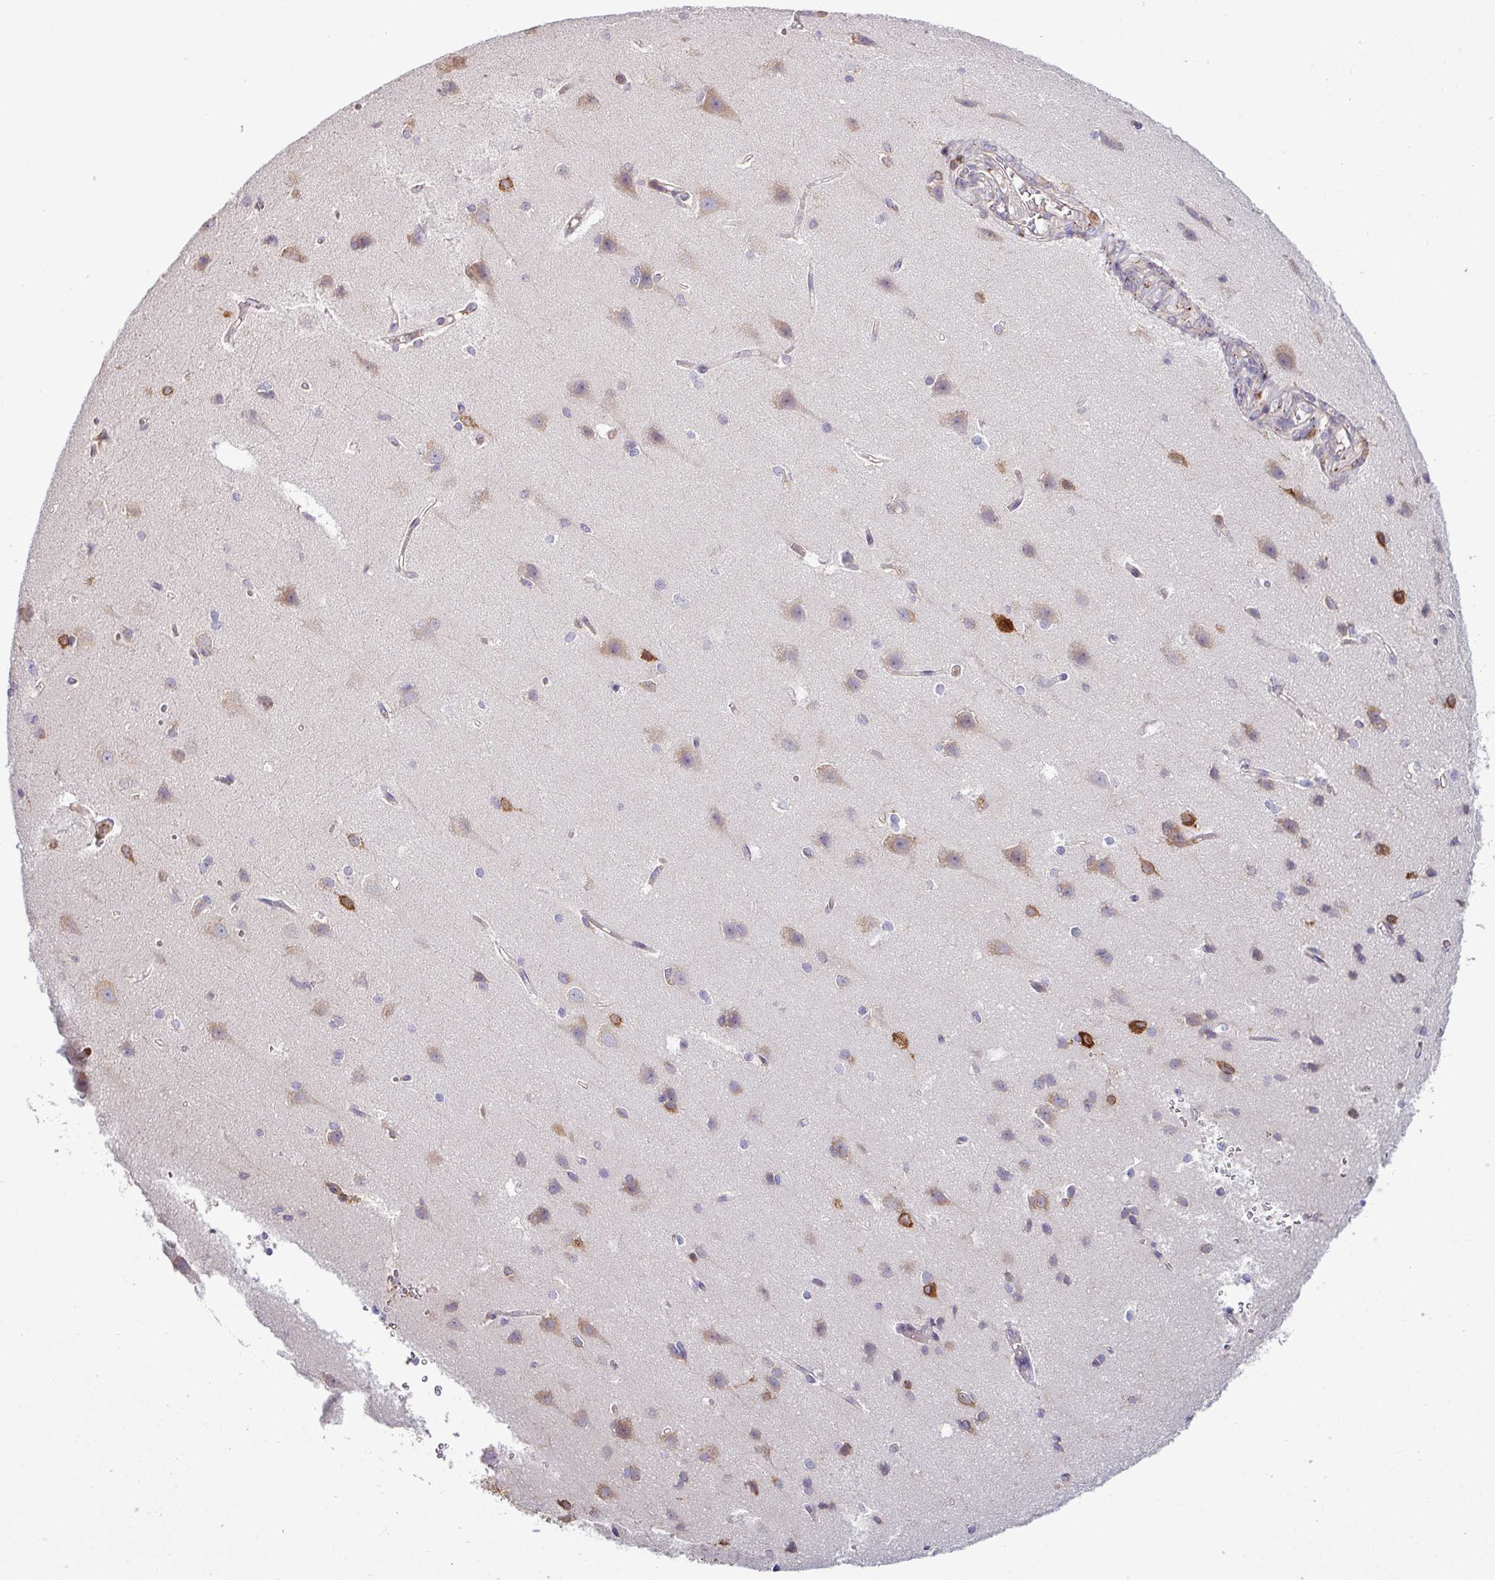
{"staining": {"intensity": "moderate", "quantity": "25%-75%", "location": "cytoplasmic/membranous"}, "tissue": "cerebral cortex", "cell_type": "Endothelial cells", "image_type": "normal", "snomed": [{"axis": "morphology", "description": "Normal tissue, NOS"}, {"axis": "topography", "description": "Cerebral cortex"}], "caption": "Cerebral cortex stained for a protein reveals moderate cytoplasmic/membranous positivity in endothelial cells. The staining is performed using DAB (3,3'-diaminobenzidine) brown chromogen to label protein expression. The nuclei are counter-stained blue using hematoxylin.", "gene": "LRRC74B", "patient": {"sex": "male", "age": 37}}